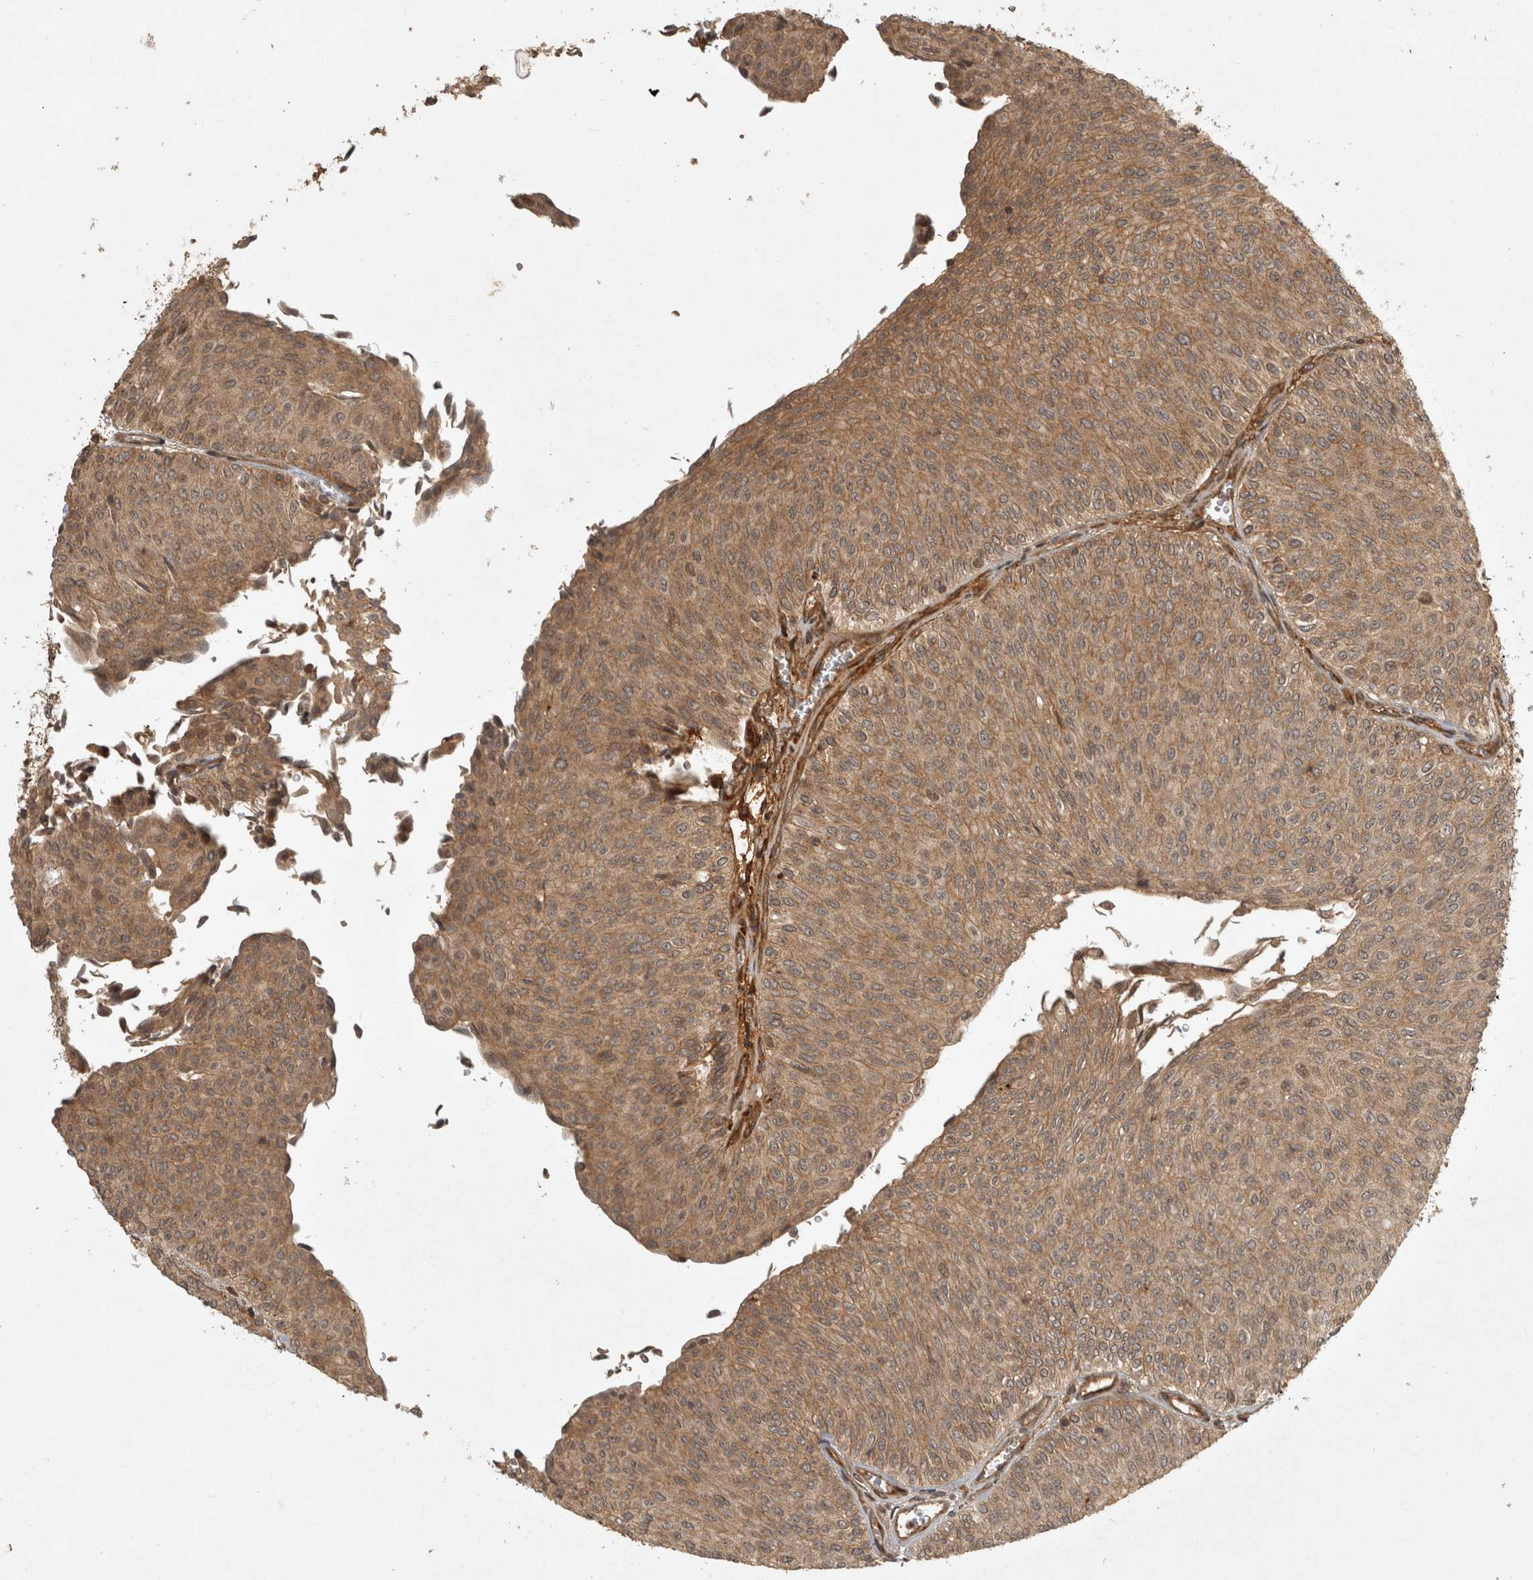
{"staining": {"intensity": "moderate", "quantity": ">75%", "location": "cytoplasmic/membranous"}, "tissue": "urothelial cancer", "cell_type": "Tumor cells", "image_type": "cancer", "snomed": [{"axis": "morphology", "description": "Urothelial carcinoma, Low grade"}, {"axis": "topography", "description": "Urinary bladder"}], "caption": "Human urothelial cancer stained for a protein (brown) exhibits moderate cytoplasmic/membranous positive positivity in approximately >75% of tumor cells.", "gene": "CAMSAP2", "patient": {"sex": "male", "age": 78}}